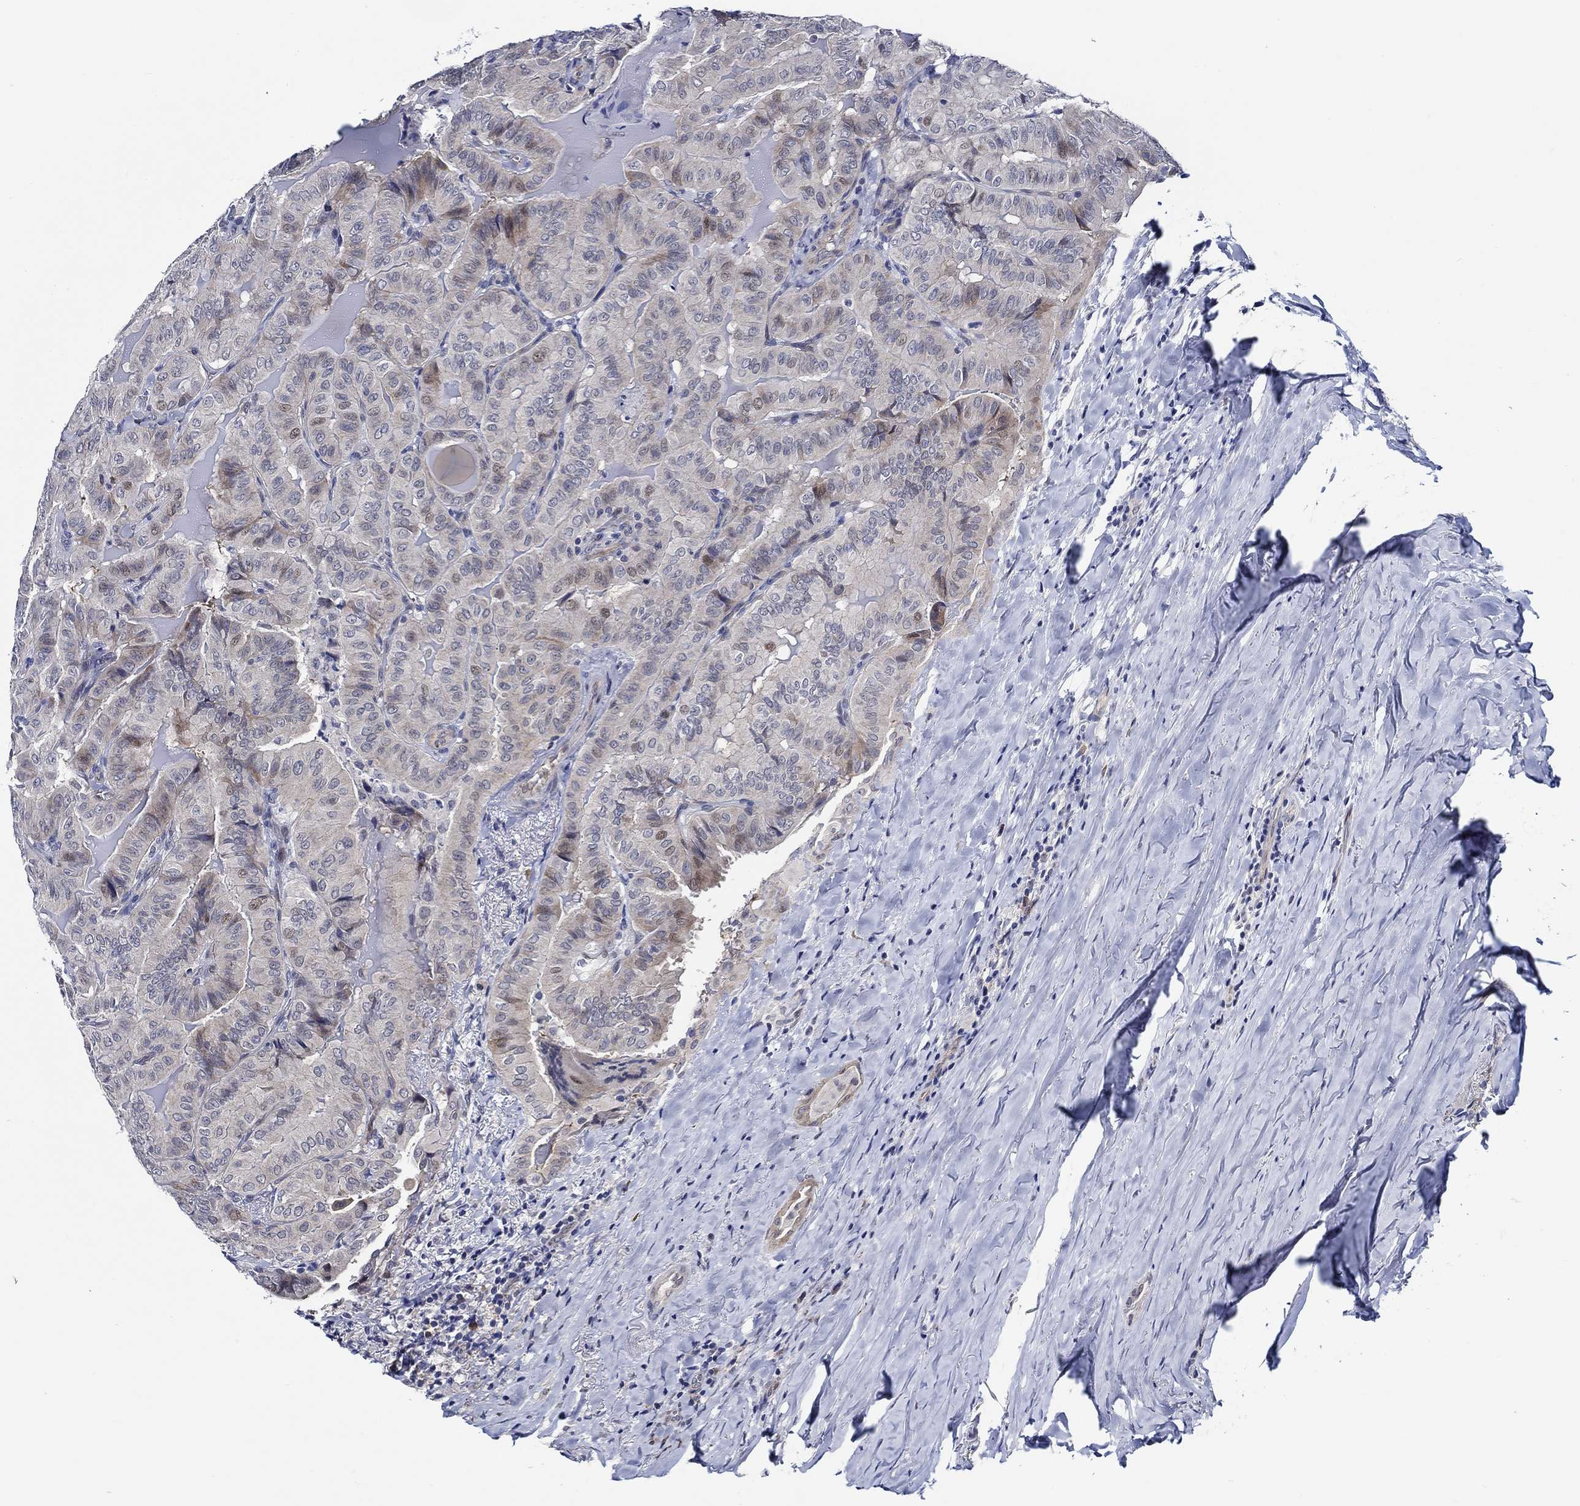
{"staining": {"intensity": "weak", "quantity": "<25%", "location": "cytoplasmic/membranous"}, "tissue": "thyroid cancer", "cell_type": "Tumor cells", "image_type": "cancer", "snomed": [{"axis": "morphology", "description": "Papillary adenocarcinoma, NOS"}, {"axis": "topography", "description": "Thyroid gland"}], "caption": "Histopathology image shows no significant protein expression in tumor cells of thyroid papillary adenocarcinoma.", "gene": "C8orf48", "patient": {"sex": "female", "age": 68}}